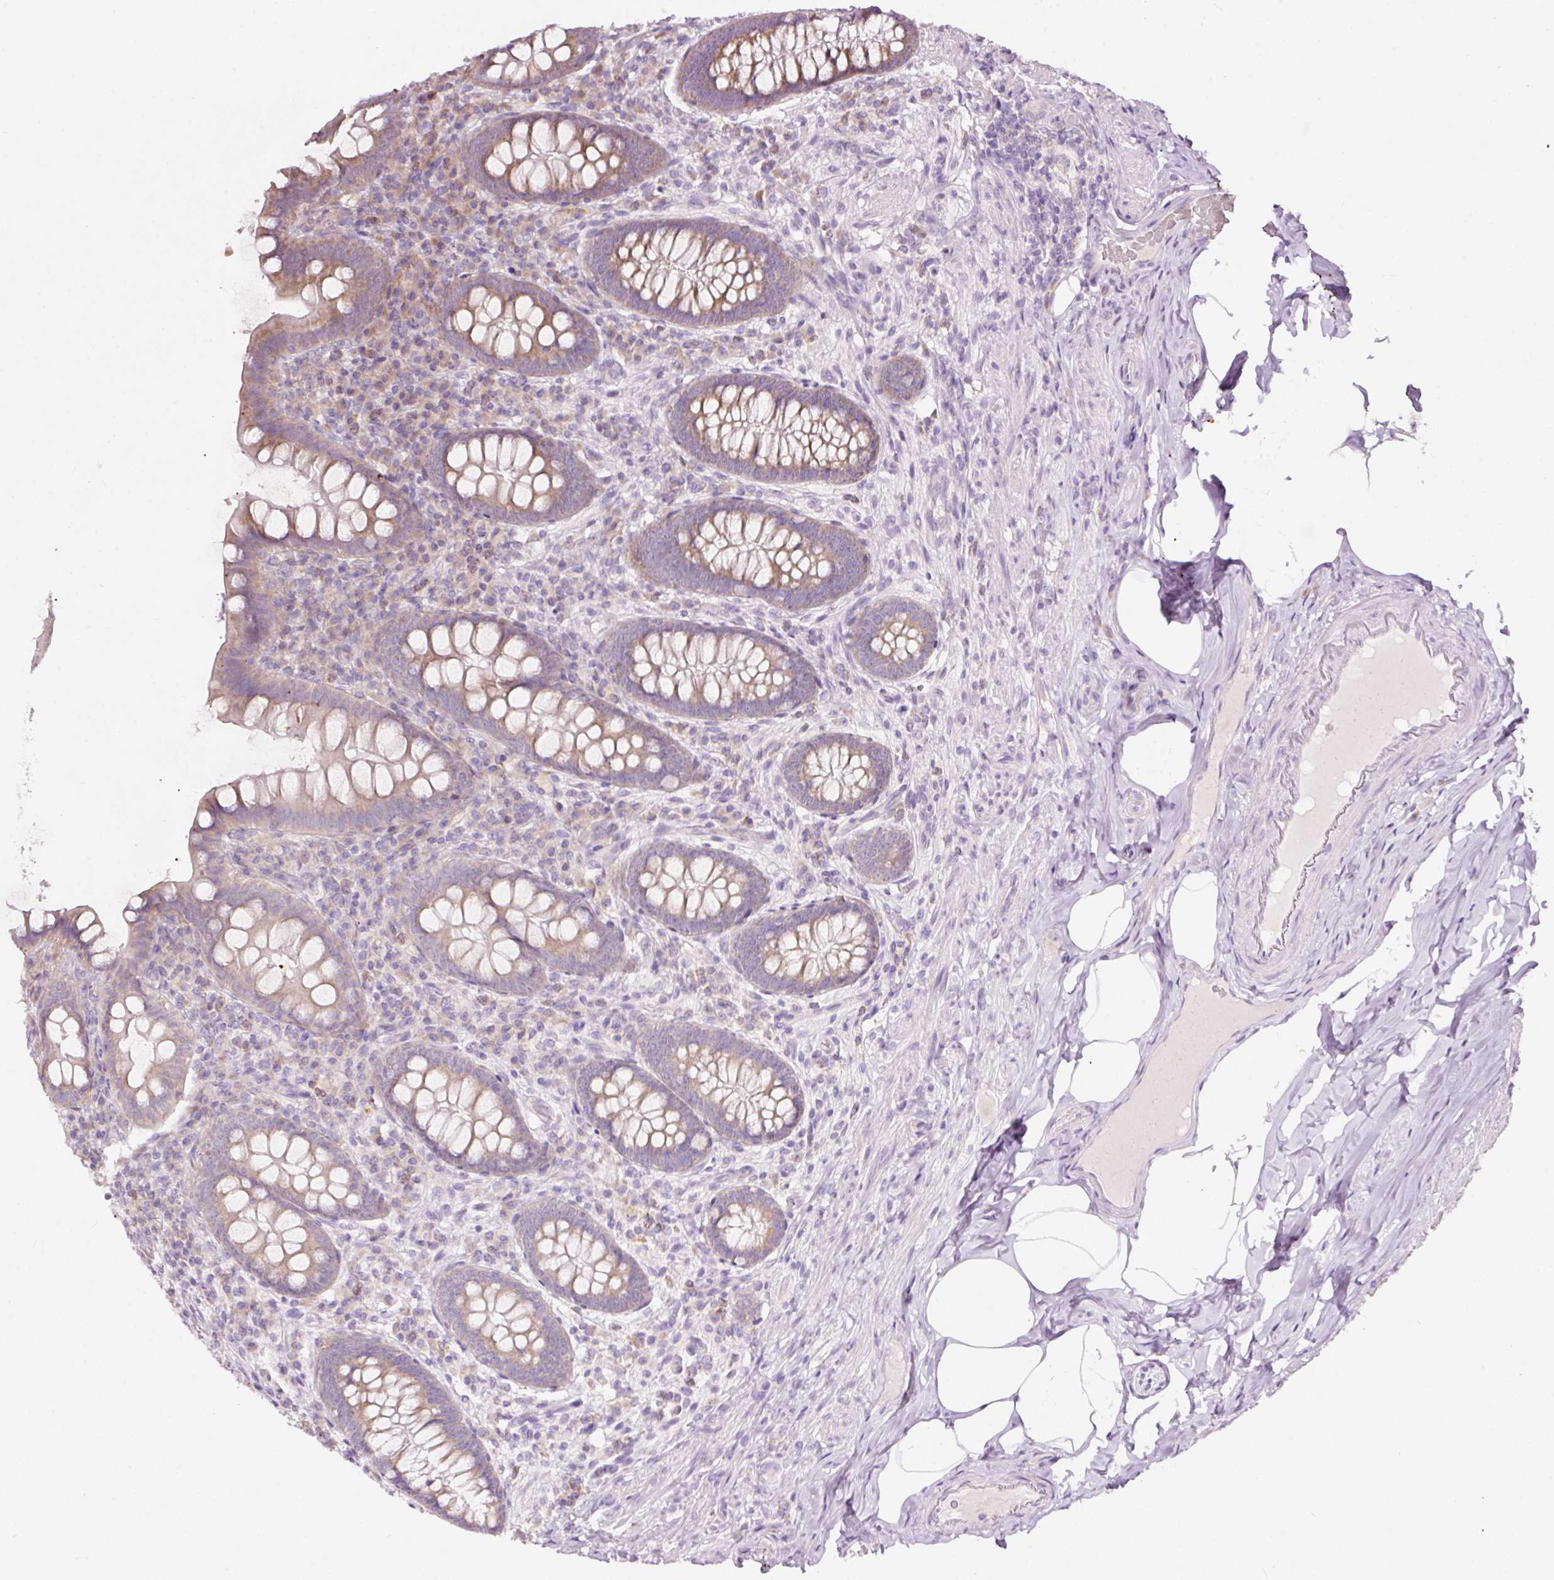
{"staining": {"intensity": "moderate", "quantity": "25%-75%", "location": "cytoplasmic/membranous"}, "tissue": "appendix", "cell_type": "Glandular cells", "image_type": "normal", "snomed": [{"axis": "morphology", "description": "Normal tissue, NOS"}, {"axis": "topography", "description": "Appendix"}], "caption": "Protein expression analysis of benign appendix reveals moderate cytoplasmic/membranous positivity in about 25%-75% of glandular cells.", "gene": "RSPO2", "patient": {"sex": "male", "age": 71}}